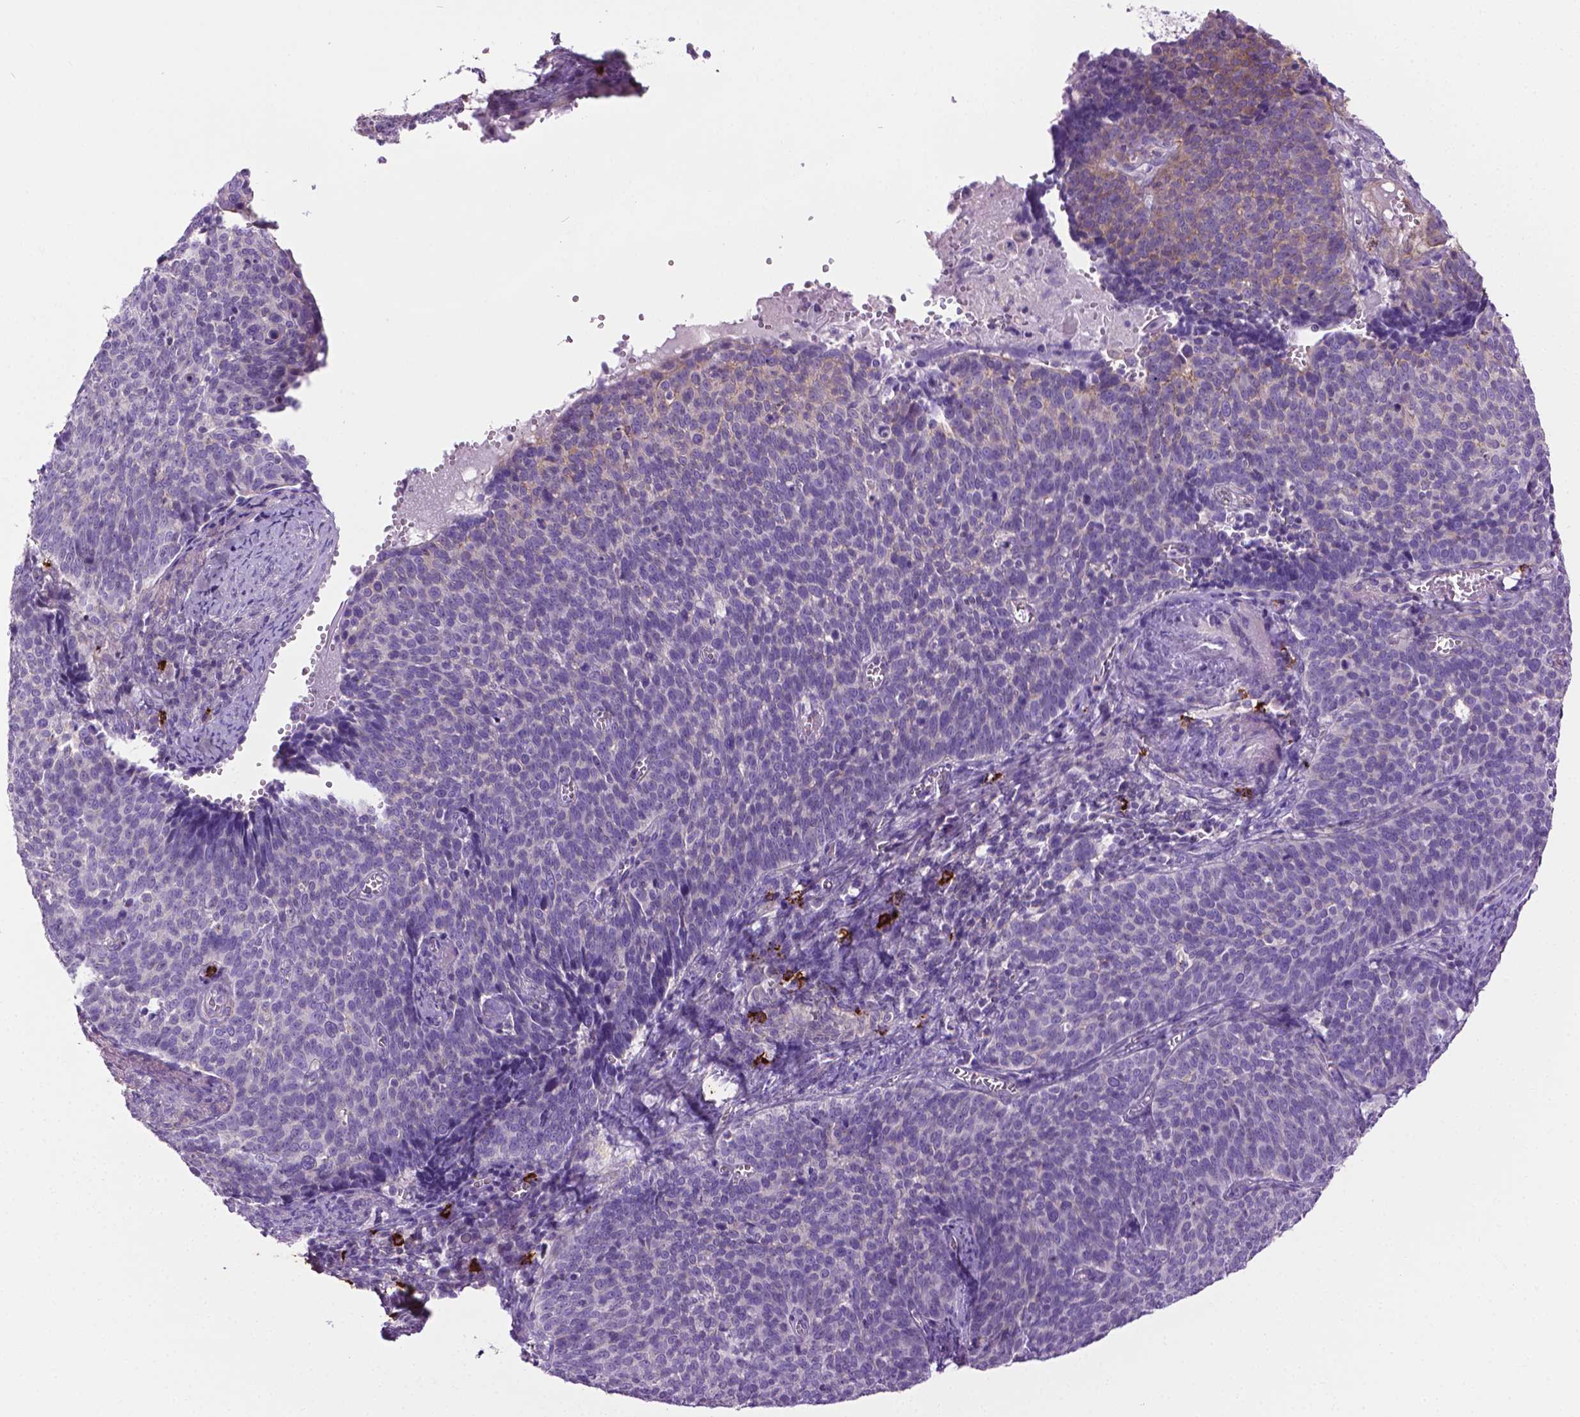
{"staining": {"intensity": "negative", "quantity": "none", "location": "none"}, "tissue": "cervical cancer", "cell_type": "Tumor cells", "image_type": "cancer", "snomed": [{"axis": "morphology", "description": "Normal tissue, NOS"}, {"axis": "morphology", "description": "Squamous cell carcinoma, NOS"}, {"axis": "topography", "description": "Cervix"}], "caption": "The image demonstrates no significant expression in tumor cells of cervical cancer.", "gene": "SPECC1L", "patient": {"sex": "female", "age": 39}}